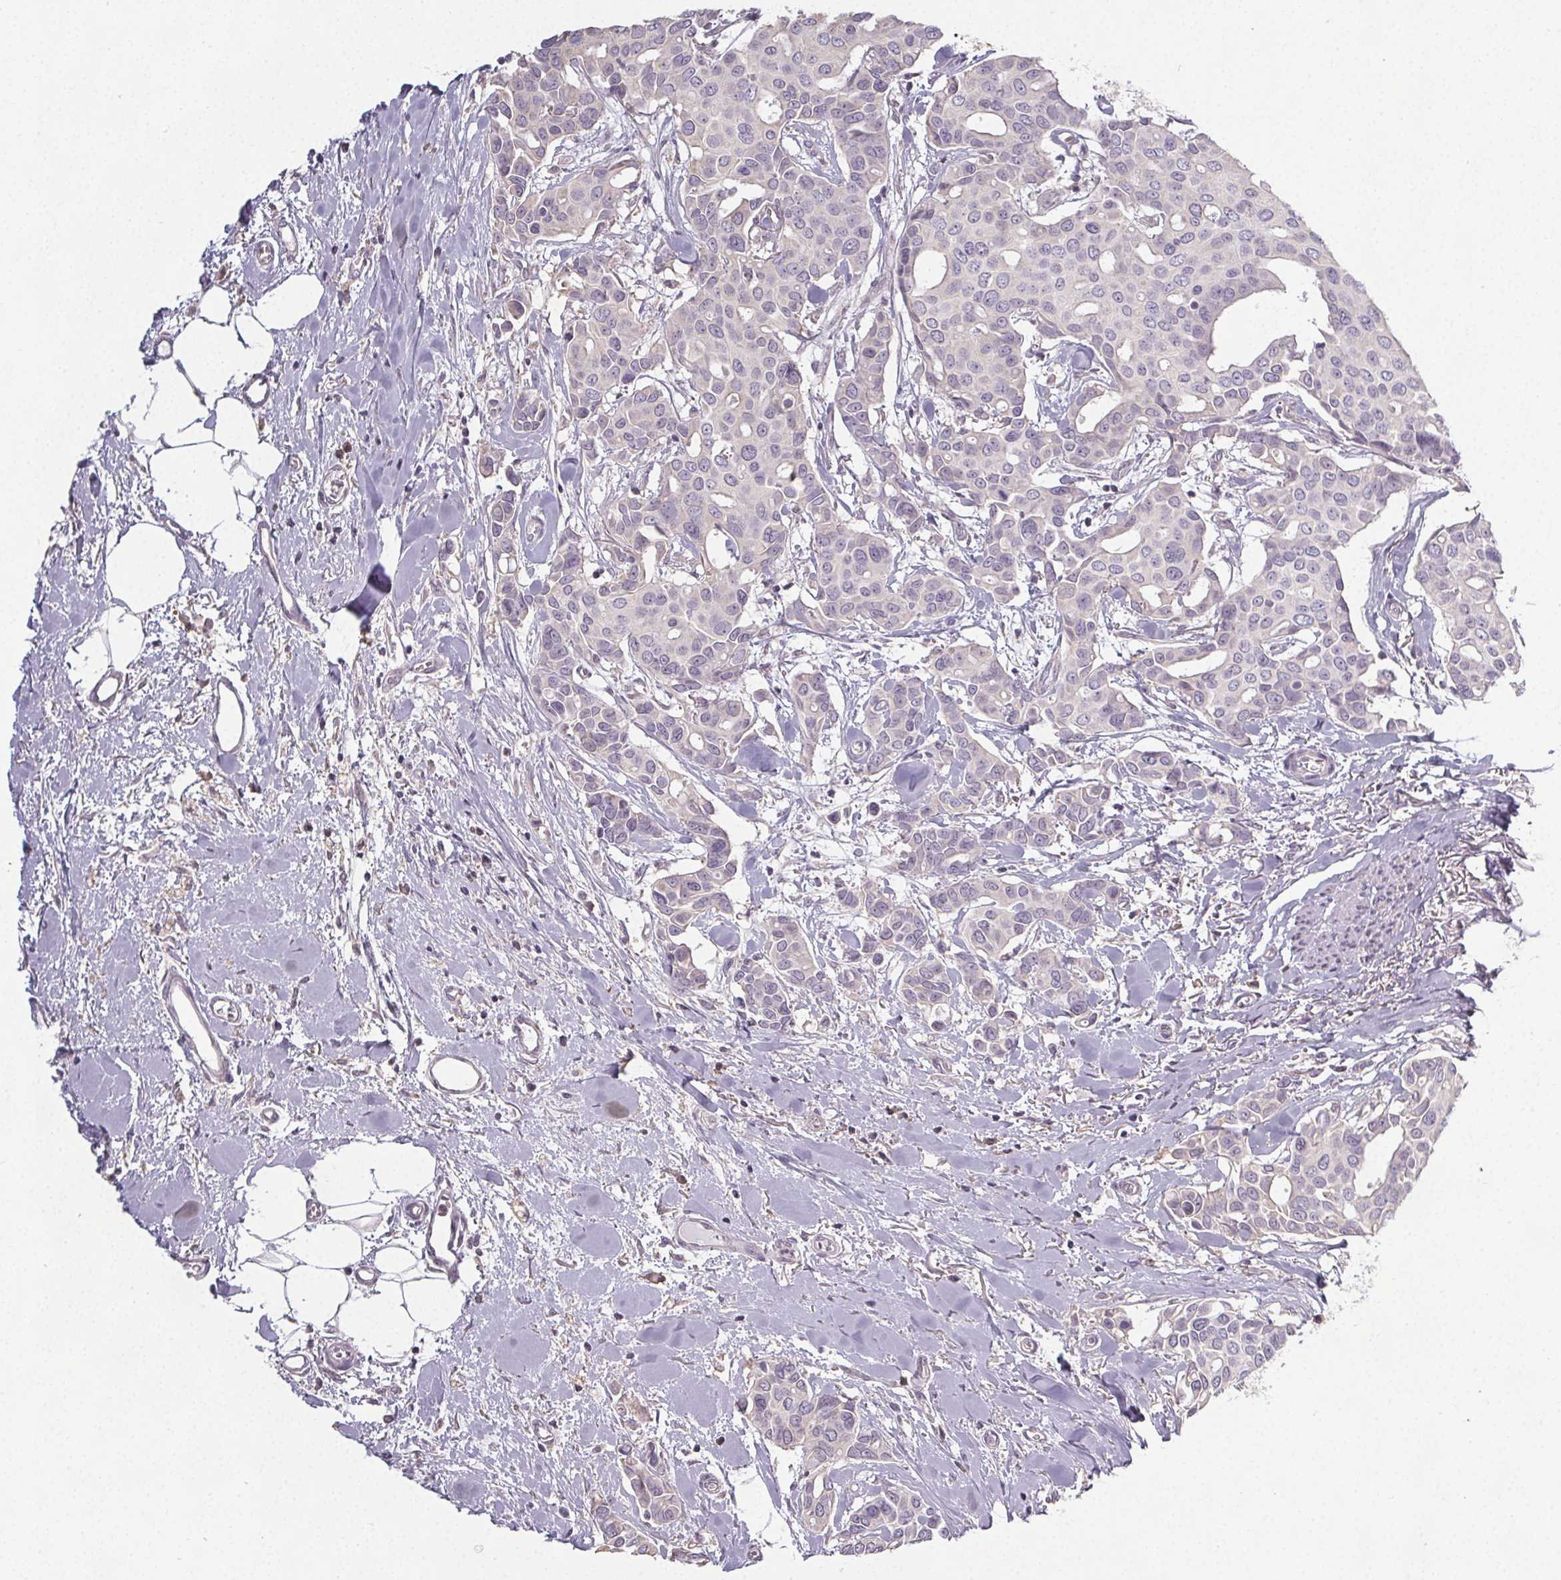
{"staining": {"intensity": "negative", "quantity": "none", "location": "none"}, "tissue": "breast cancer", "cell_type": "Tumor cells", "image_type": "cancer", "snomed": [{"axis": "morphology", "description": "Duct carcinoma"}, {"axis": "topography", "description": "Breast"}], "caption": "There is no significant expression in tumor cells of breast intraductal carcinoma.", "gene": "SLC26A2", "patient": {"sex": "female", "age": 54}}